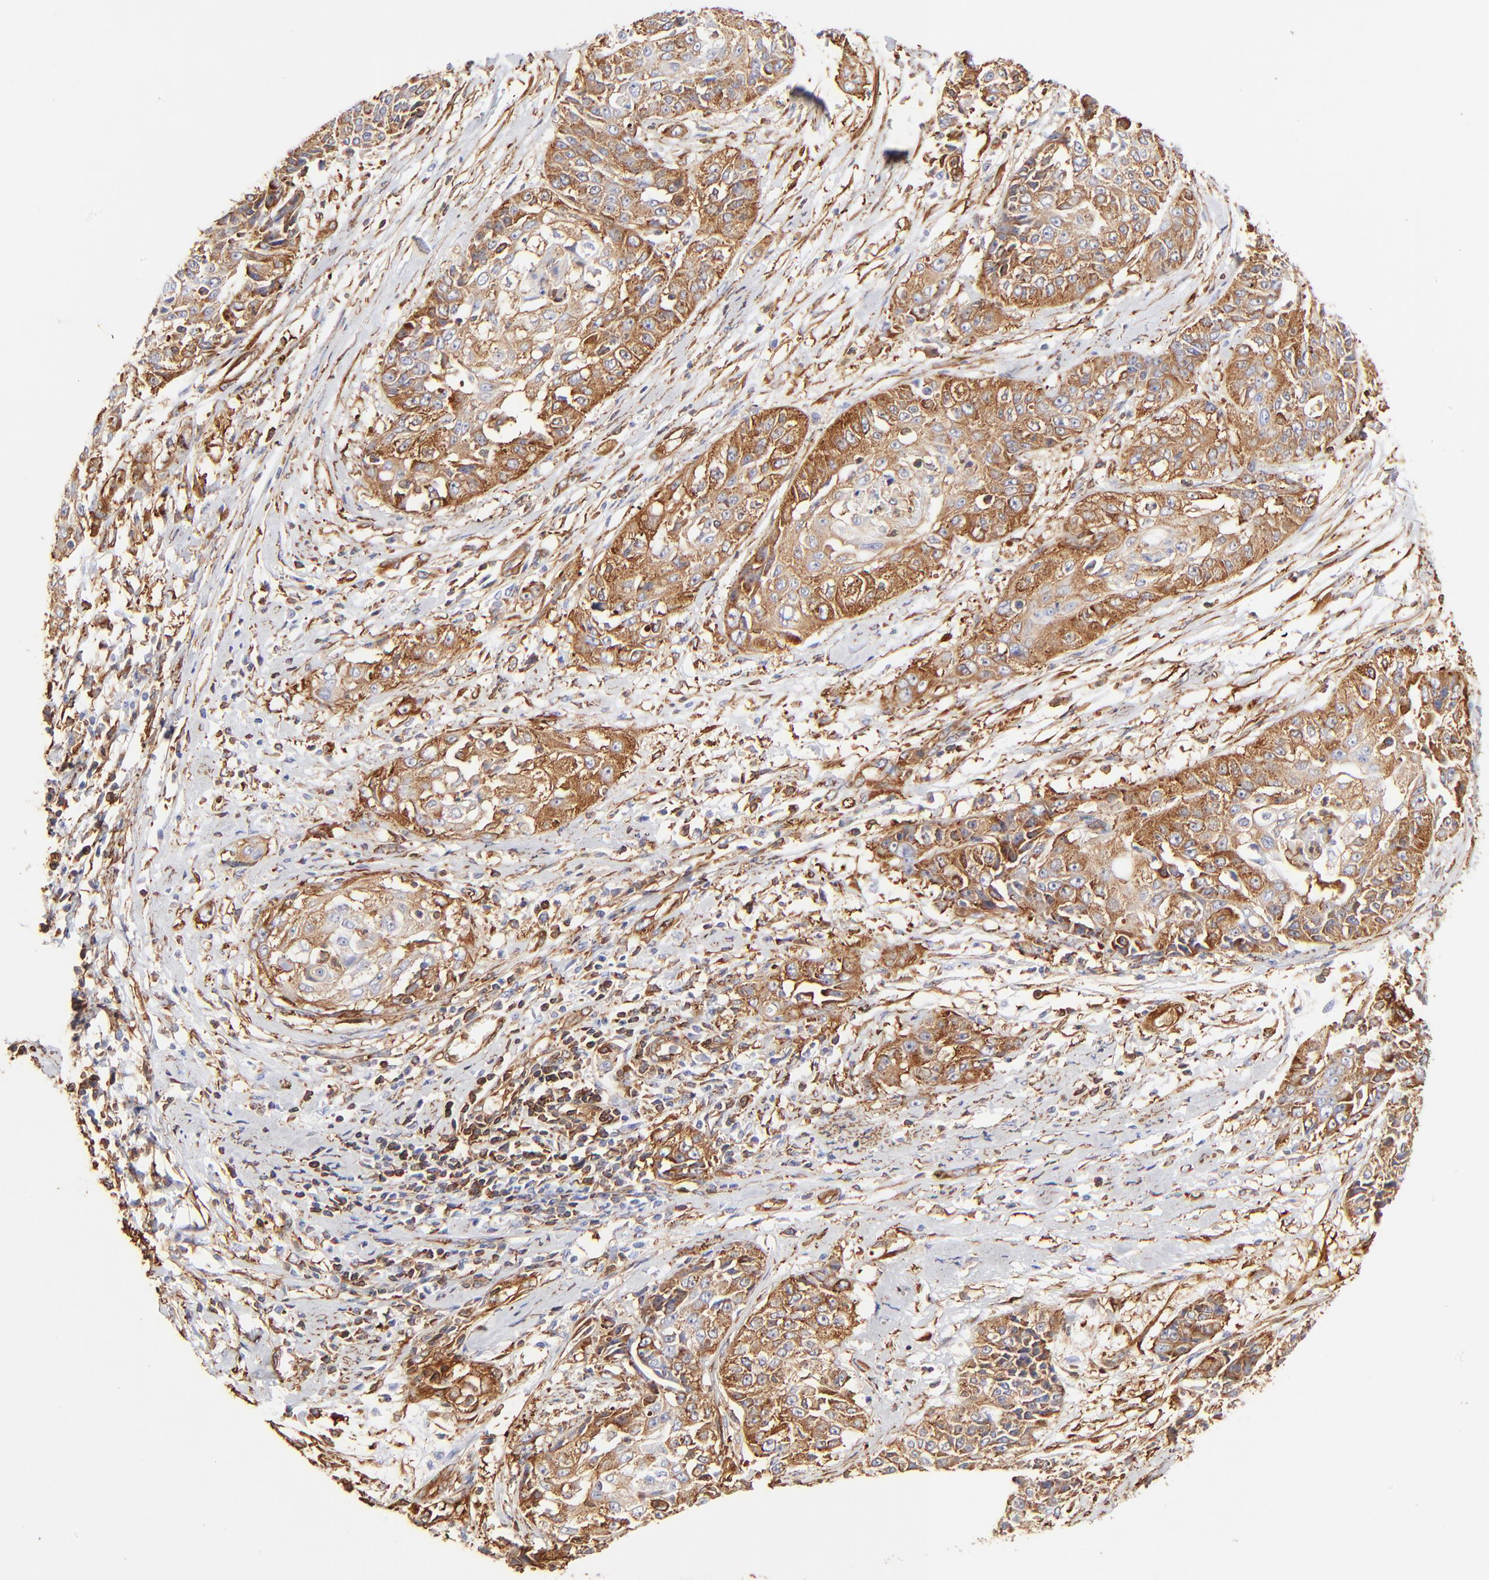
{"staining": {"intensity": "strong", "quantity": ">75%", "location": "cytoplasmic/membranous"}, "tissue": "cervical cancer", "cell_type": "Tumor cells", "image_type": "cancer", "snomed": [{"axis": "morphology", "description": "Squamous cell carcinoma, NOS"}, {"axis": "topography", "description": "Cervix"}], "caption": "High-power microscopy captured an immunohistochemistry (IHC) photomicrograph of cervical cancer (squamous cell carcinoma), revealing strong cytoplasmic/membranous positivity in about >75% of tumor cells.", "gene": "FLNA", "patient": {"sex": "female", "age": 64}}